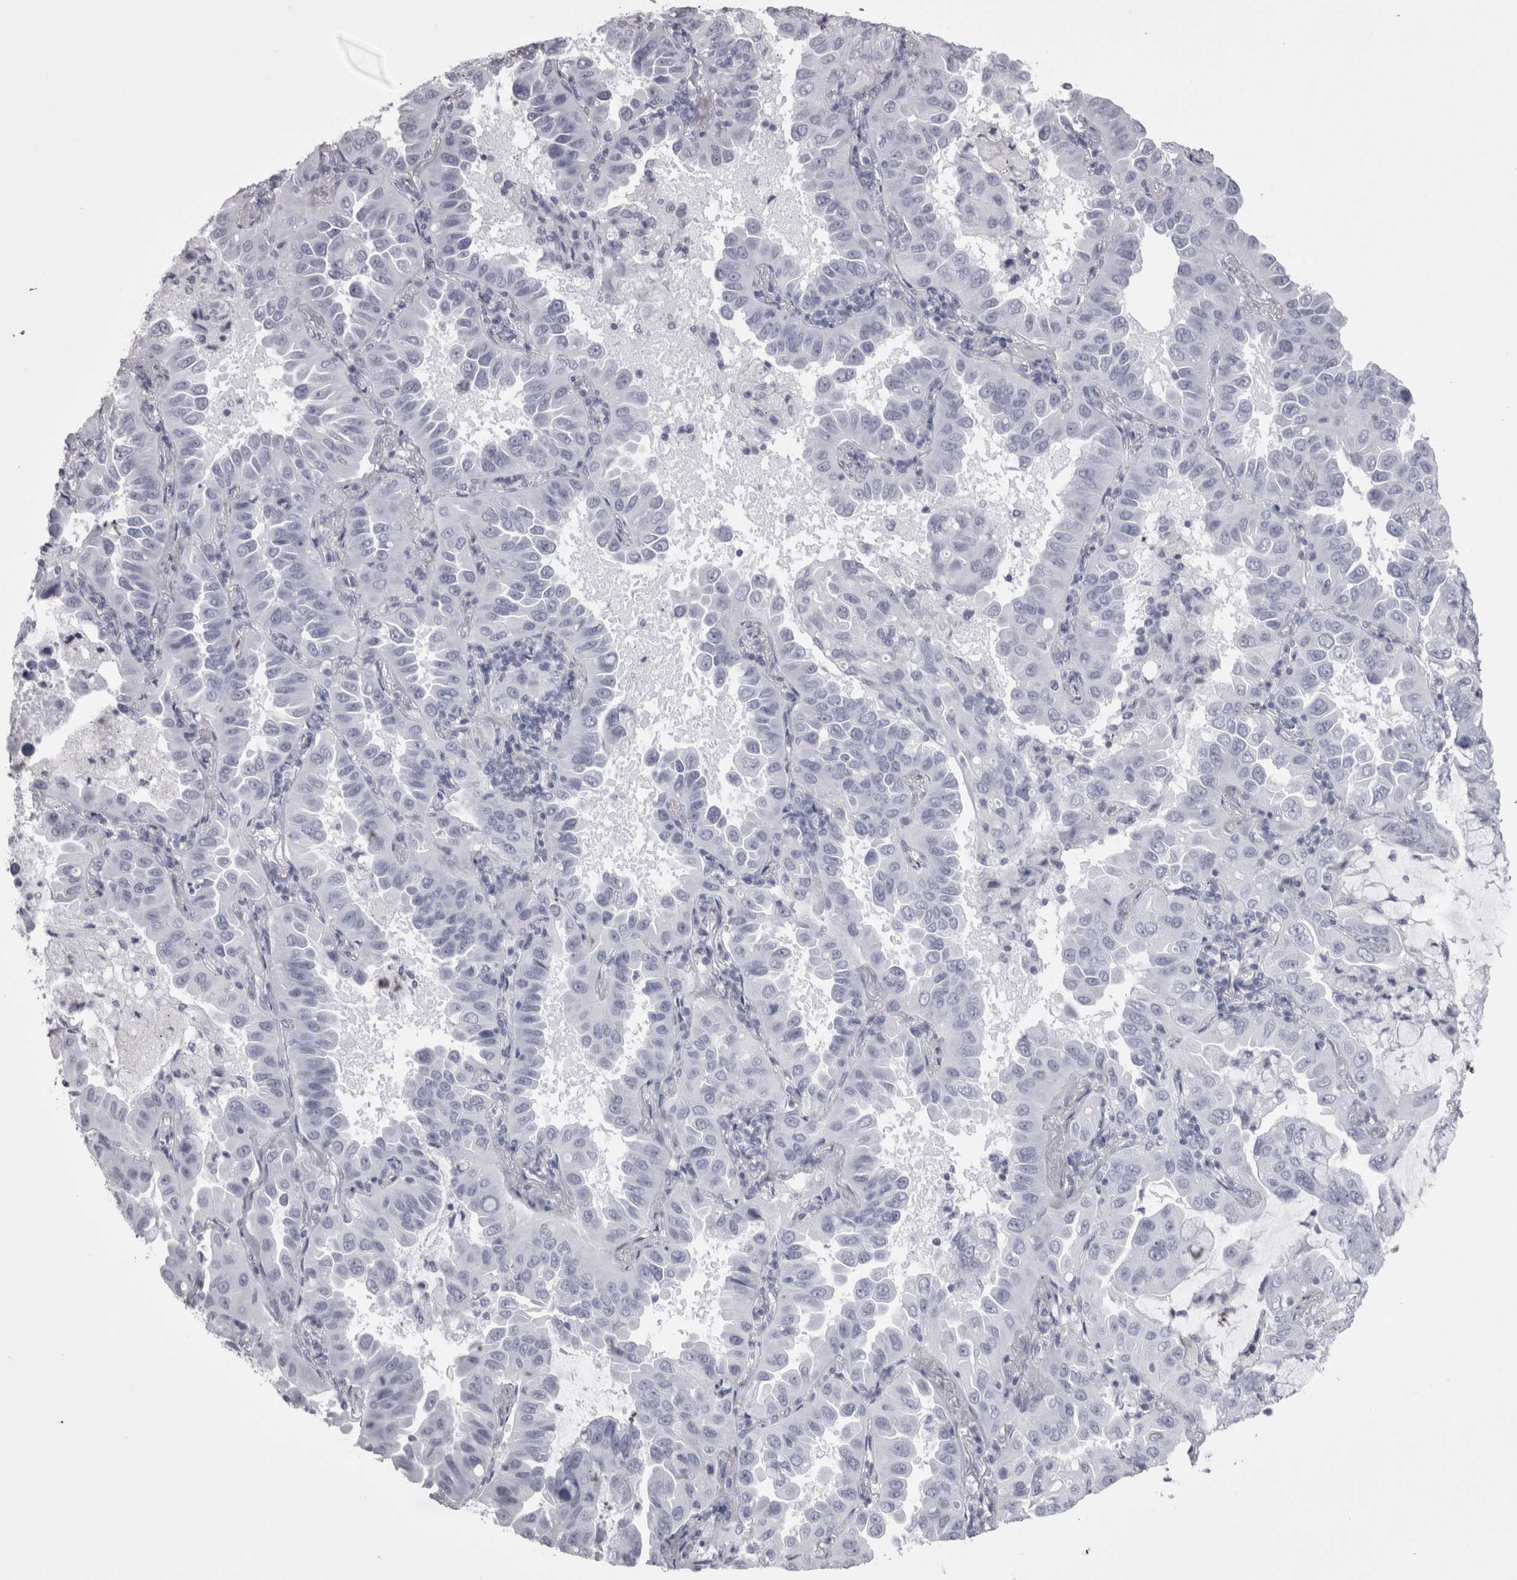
{"staining": {"intensity": "negative", "quantity": "none", "location": "none"}, "tissue": "lung cancer", "cell_type": "Tumor cells", "image_type": "cancer", "snomed": [{"axis": "morphology", "description": "Adenocarcinoma, NOS"}, {"axis": "topography", "description": "Lung"}], "caption": "DAB immunohistochemical staining of adenocarcinoma (lung) displays no significant staining in tumor cells.", "gene": "SKAP1", "patient": {"sex": "male", "age": 64}}